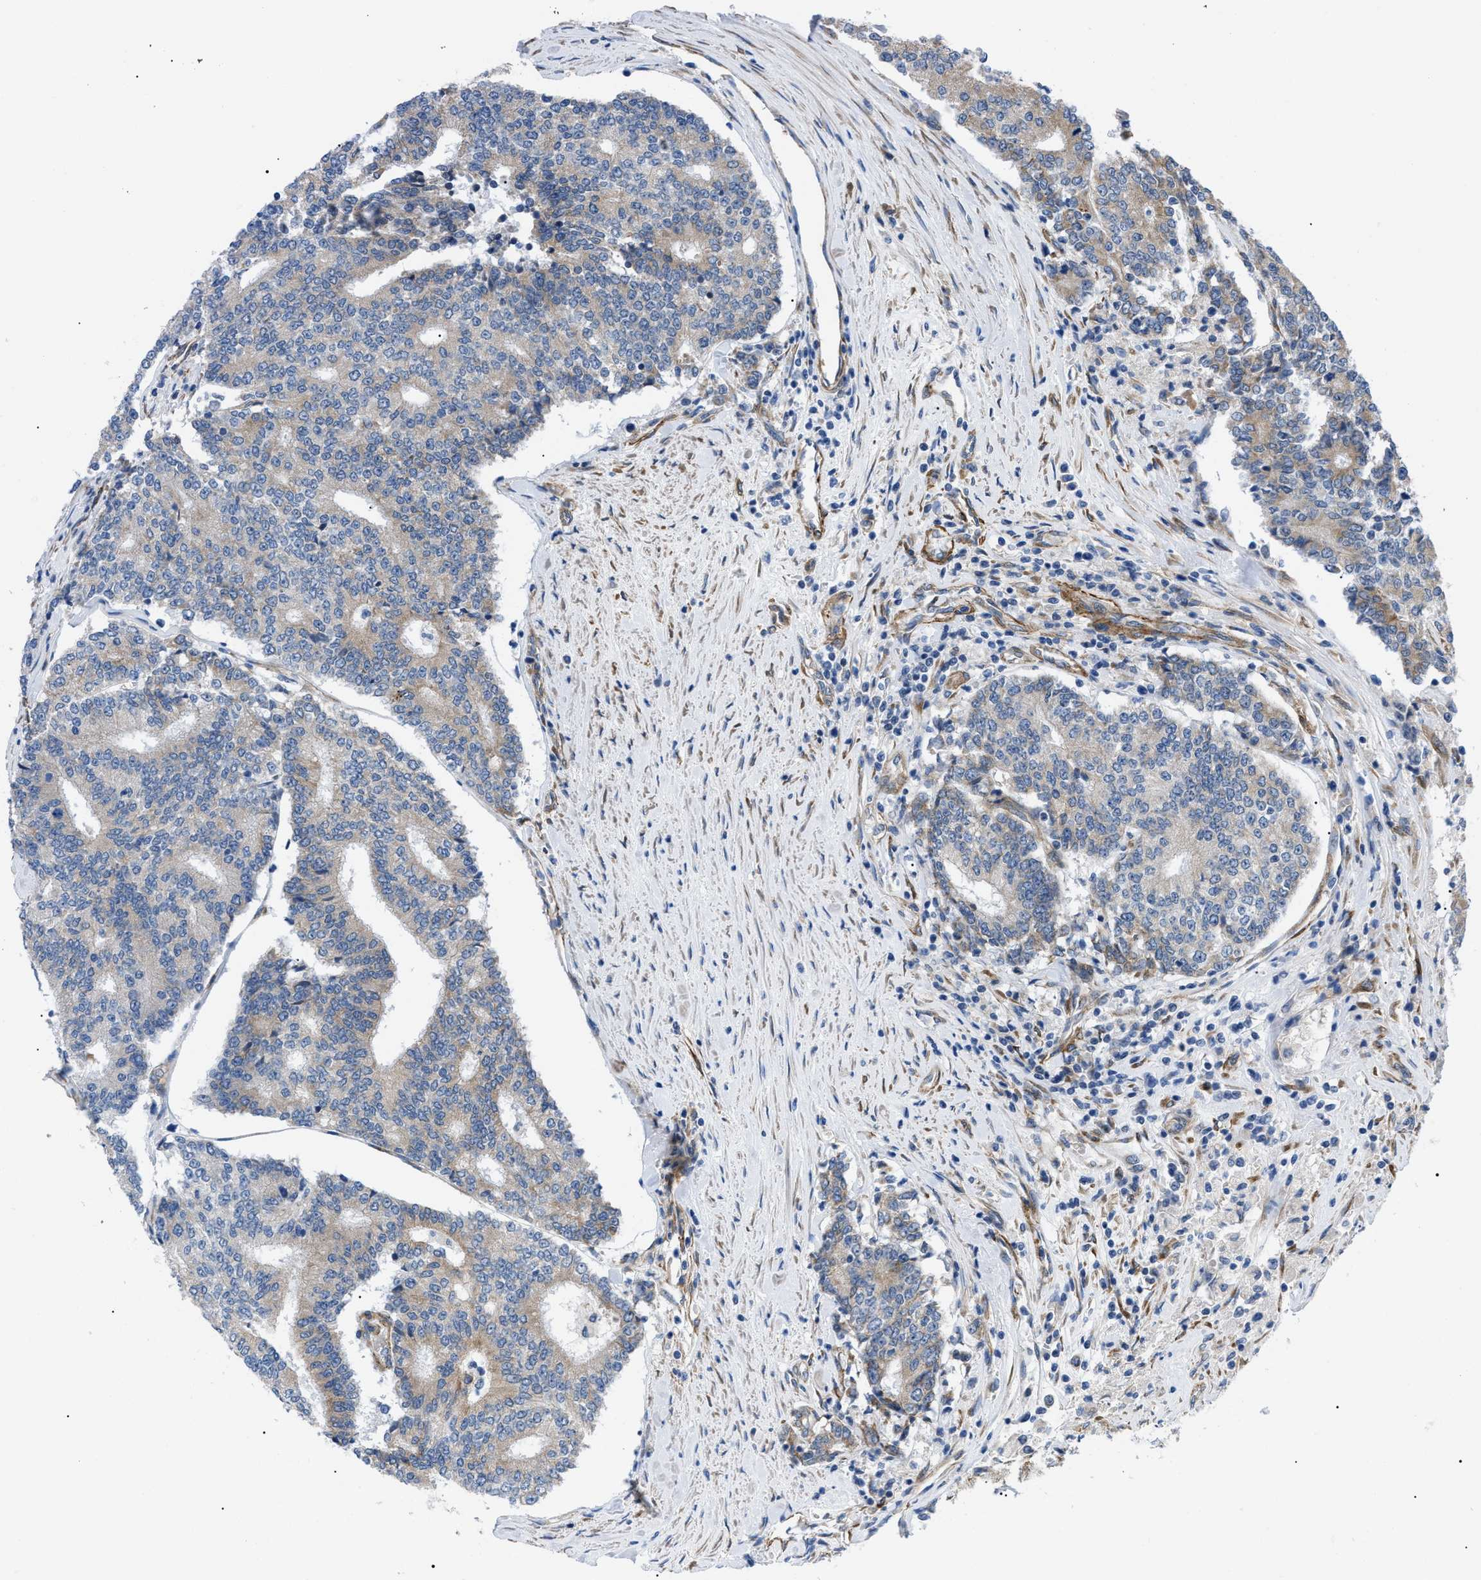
{"staining": {"intensity": "weak", "quantity": "<25%", "location": "cytoplasmic/membranous"}, "tissue": "prostate cancer", "cell_type": "Tumor cells", "image_type": "cancer", "snomed": [{"axis": "morphology", "description": "Normal tissue, NOS"}, {"axis": "morphology", "description": "Adenocarcinoma, High grade"}, {"axis": "topography", "description": "Prostate"}, {"axis": "topography", "description": "Seminal veicle"}], "caption": "Immunohistochemical staining of adenocarcinoma (high-grade) (prostate) shows no significant positivity in tumor cells.", "gene": "MYO10", "patient": {"sex": "male", "age": 55}}